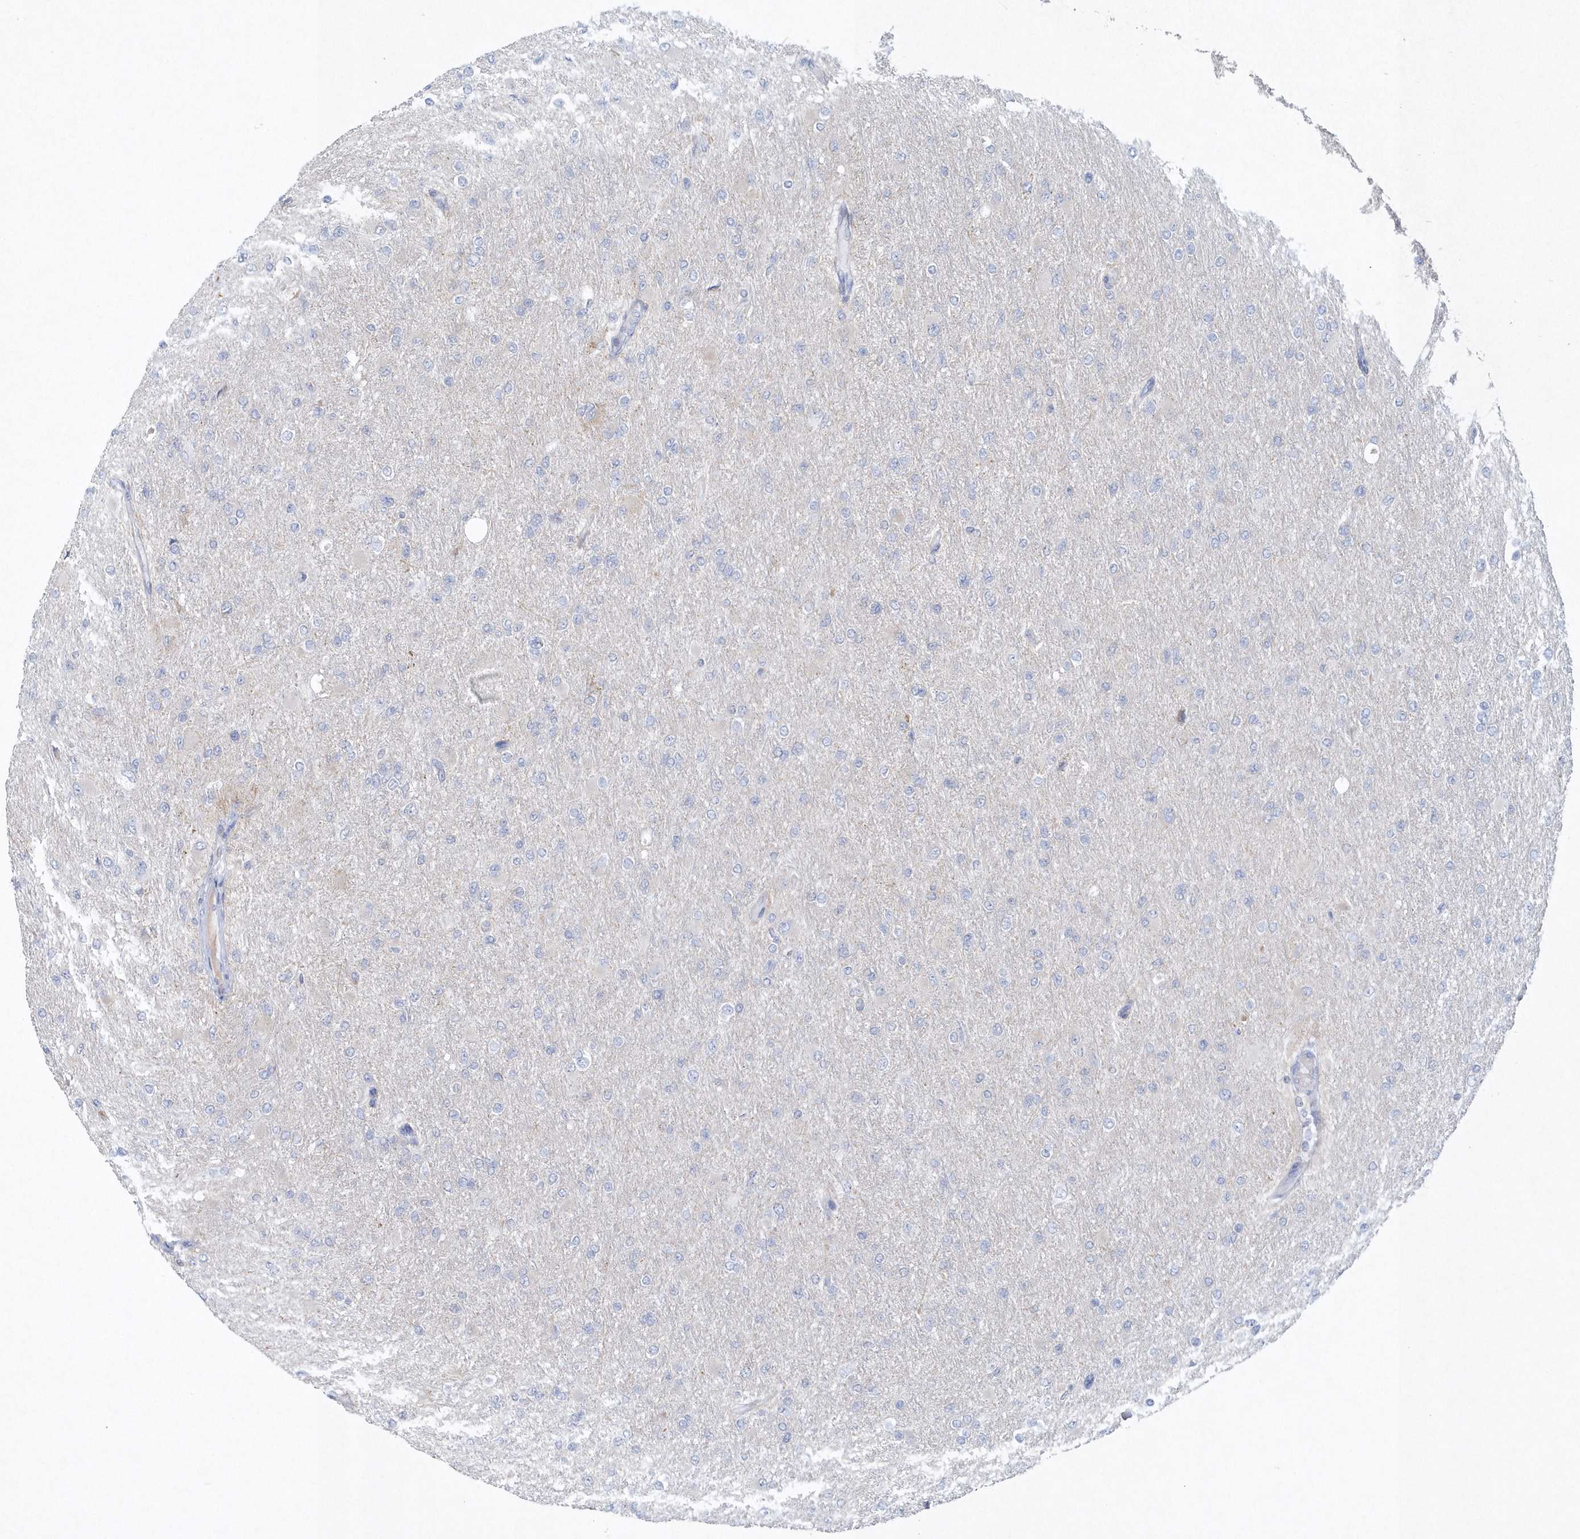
{"staining": {"intensity": "negative", "quantity": "none", "location": "none"}, "tissue": "glioma", "cell_type": "Tumor cells", "image_type": "cancer", "snomed": [{"axis": "morphology", "description": "Glioma, malignant, High grade"}, {"axis": "topography", "description": "Cerebral cortex"}], "caption": "DAB immunohistochemical staining of human glioma demonstrates no significant expression in tumor cells.", "gene": "NIPAL1", "patient": {"sex": "female", "age": 36}}